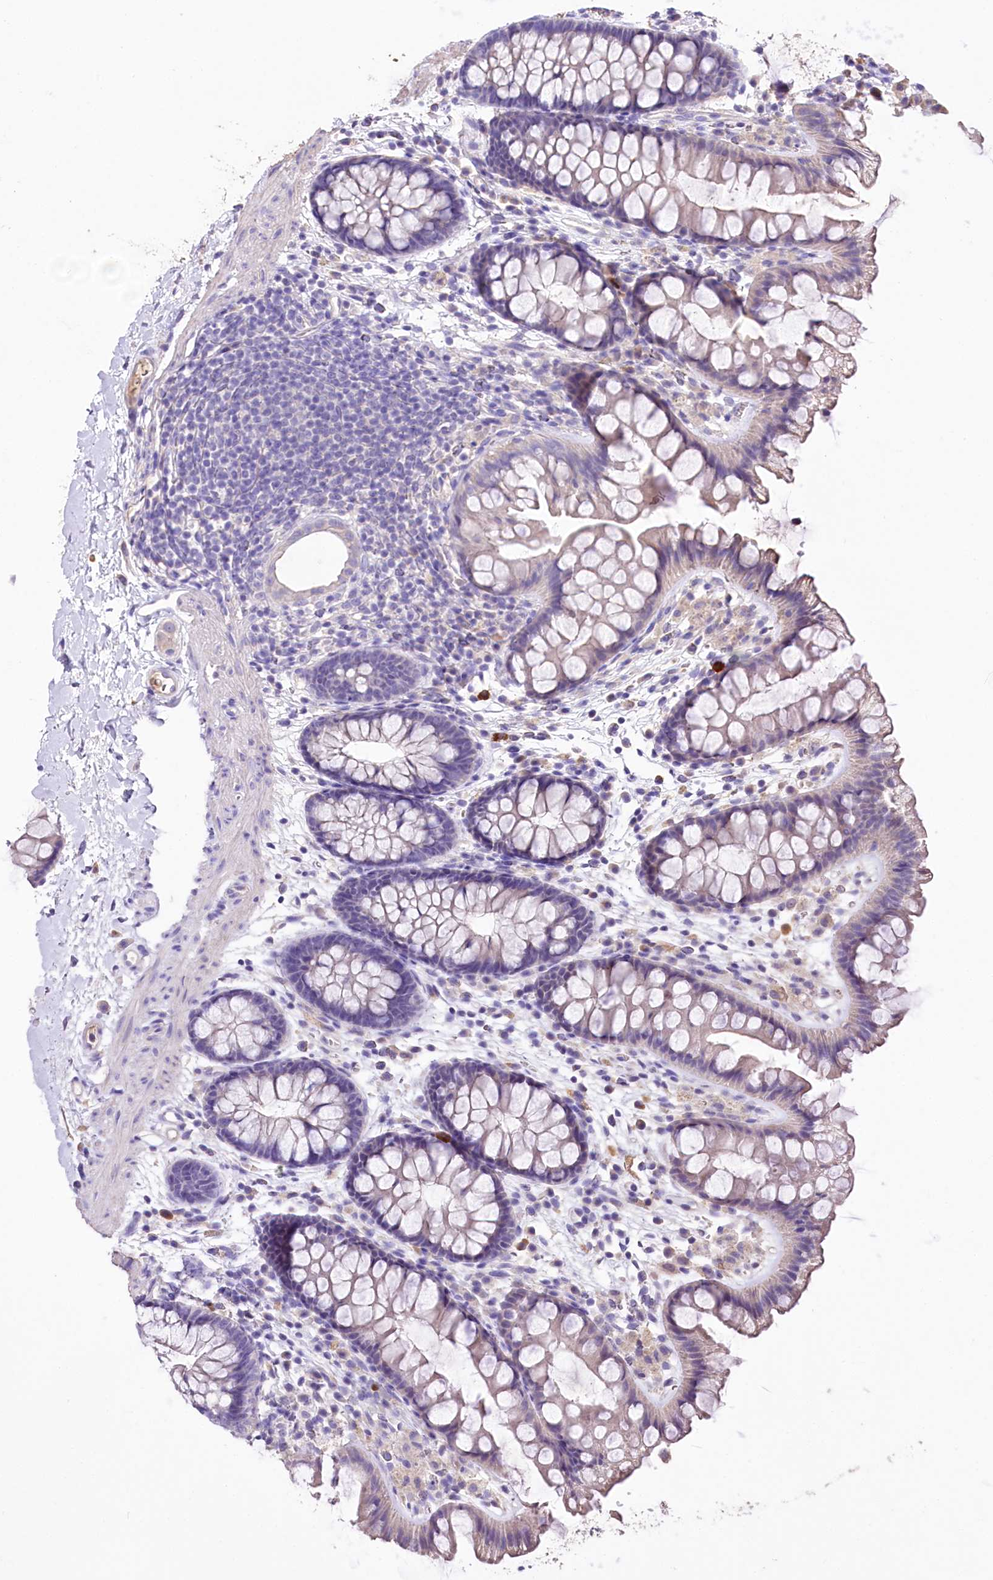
{"staining": {"intensity": "negative", "quantity": "none", "location": "none"}, "tissue": "colon", "cell_type": "Endothelial cells", "image_type": "normal", "snomed": [{"axis": "morphology", "description": "Normal tissue, NOS"}, {"axis": "topography", "description": "Colon"}], "caption": "A histopathology image of colon stained for a protein shows no brown staining in endothelial cells. (DAB (3,3'-diaminobenzidine) IHC visualized using brightfield microscopy, high magnification).", "gene": "PCYOX1L", "patient": {"sex": "female", "age": 62}}